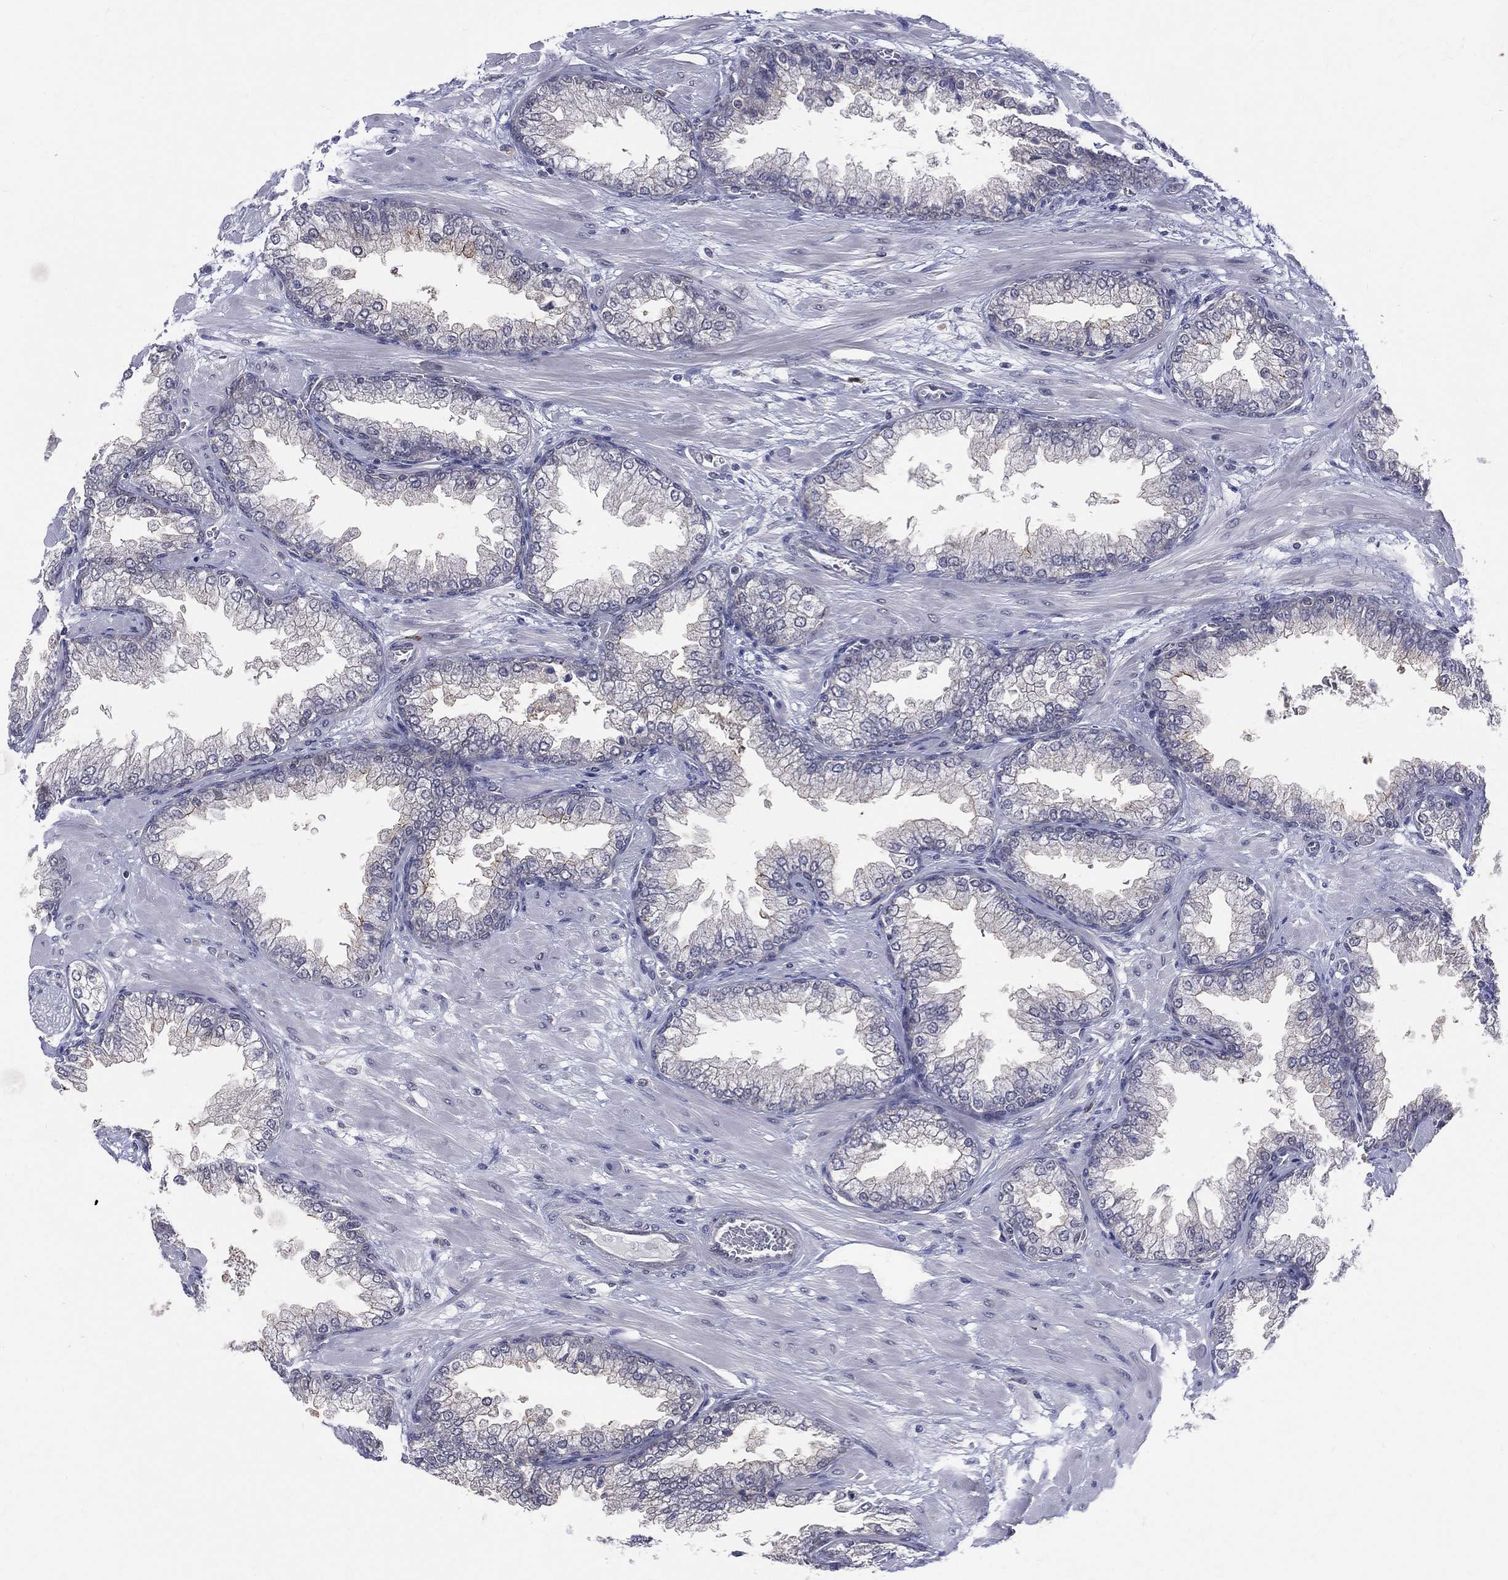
{"staining": {"intensity": "weak", "quantity": "<25%", "location": "cytoplasmic/membranous"}, "tissue": "prostate cancer", "cell_type": "Tumor cells", "image_type": "cancer", "snomed": [{"axis": "morphology", "description": "Adenocarcinoma, Low grade"}, {"axis": "topography", "description": "Prostate"}], "caption": "Prostate adenocarcinoma (low-grade) was stained to show a protein in brown. There is no significant expression in tumor cells. (IHC, brightfield microscopy, high magnification).", "gene": "DLG4", "patient": {"sex": "male", "age": 57}}